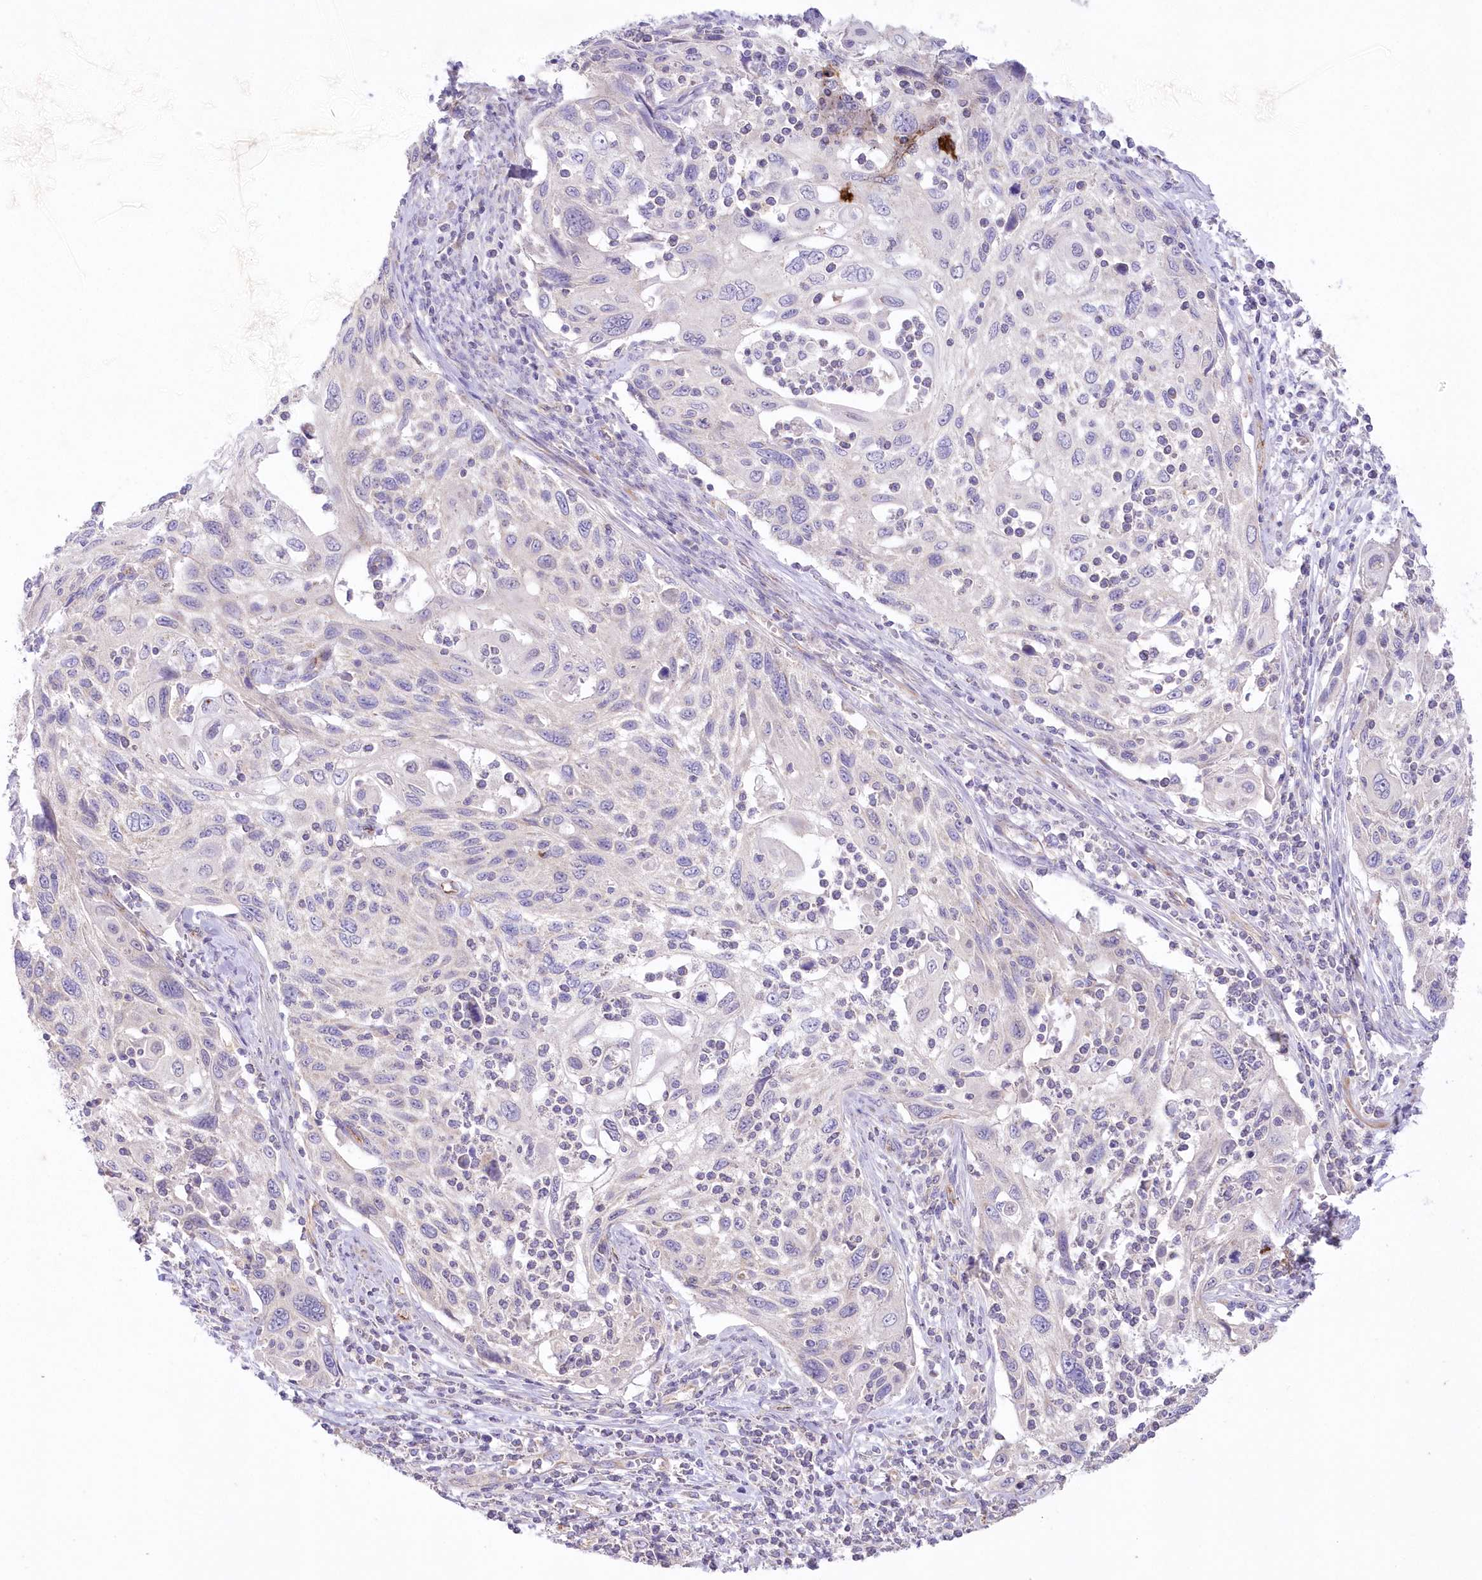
{"staining": {"intensity": "negative", "quantity": "none", "location": "none"}, "tissue": "cervical cancer", "cell_type": "Tumor cells", "image_type": "cancer", "snomed": [{"axis": "morphology", "description": "Squamous cell carcinoma, NOS"}, {"axis": "topography", "description": "Cervix"}], "caption": "IHC of cervical squamous cell carcinoma displays no expression in tumor cells.", "gene": "ITSN2", "patient": {"sex": "female", "age": 70}}